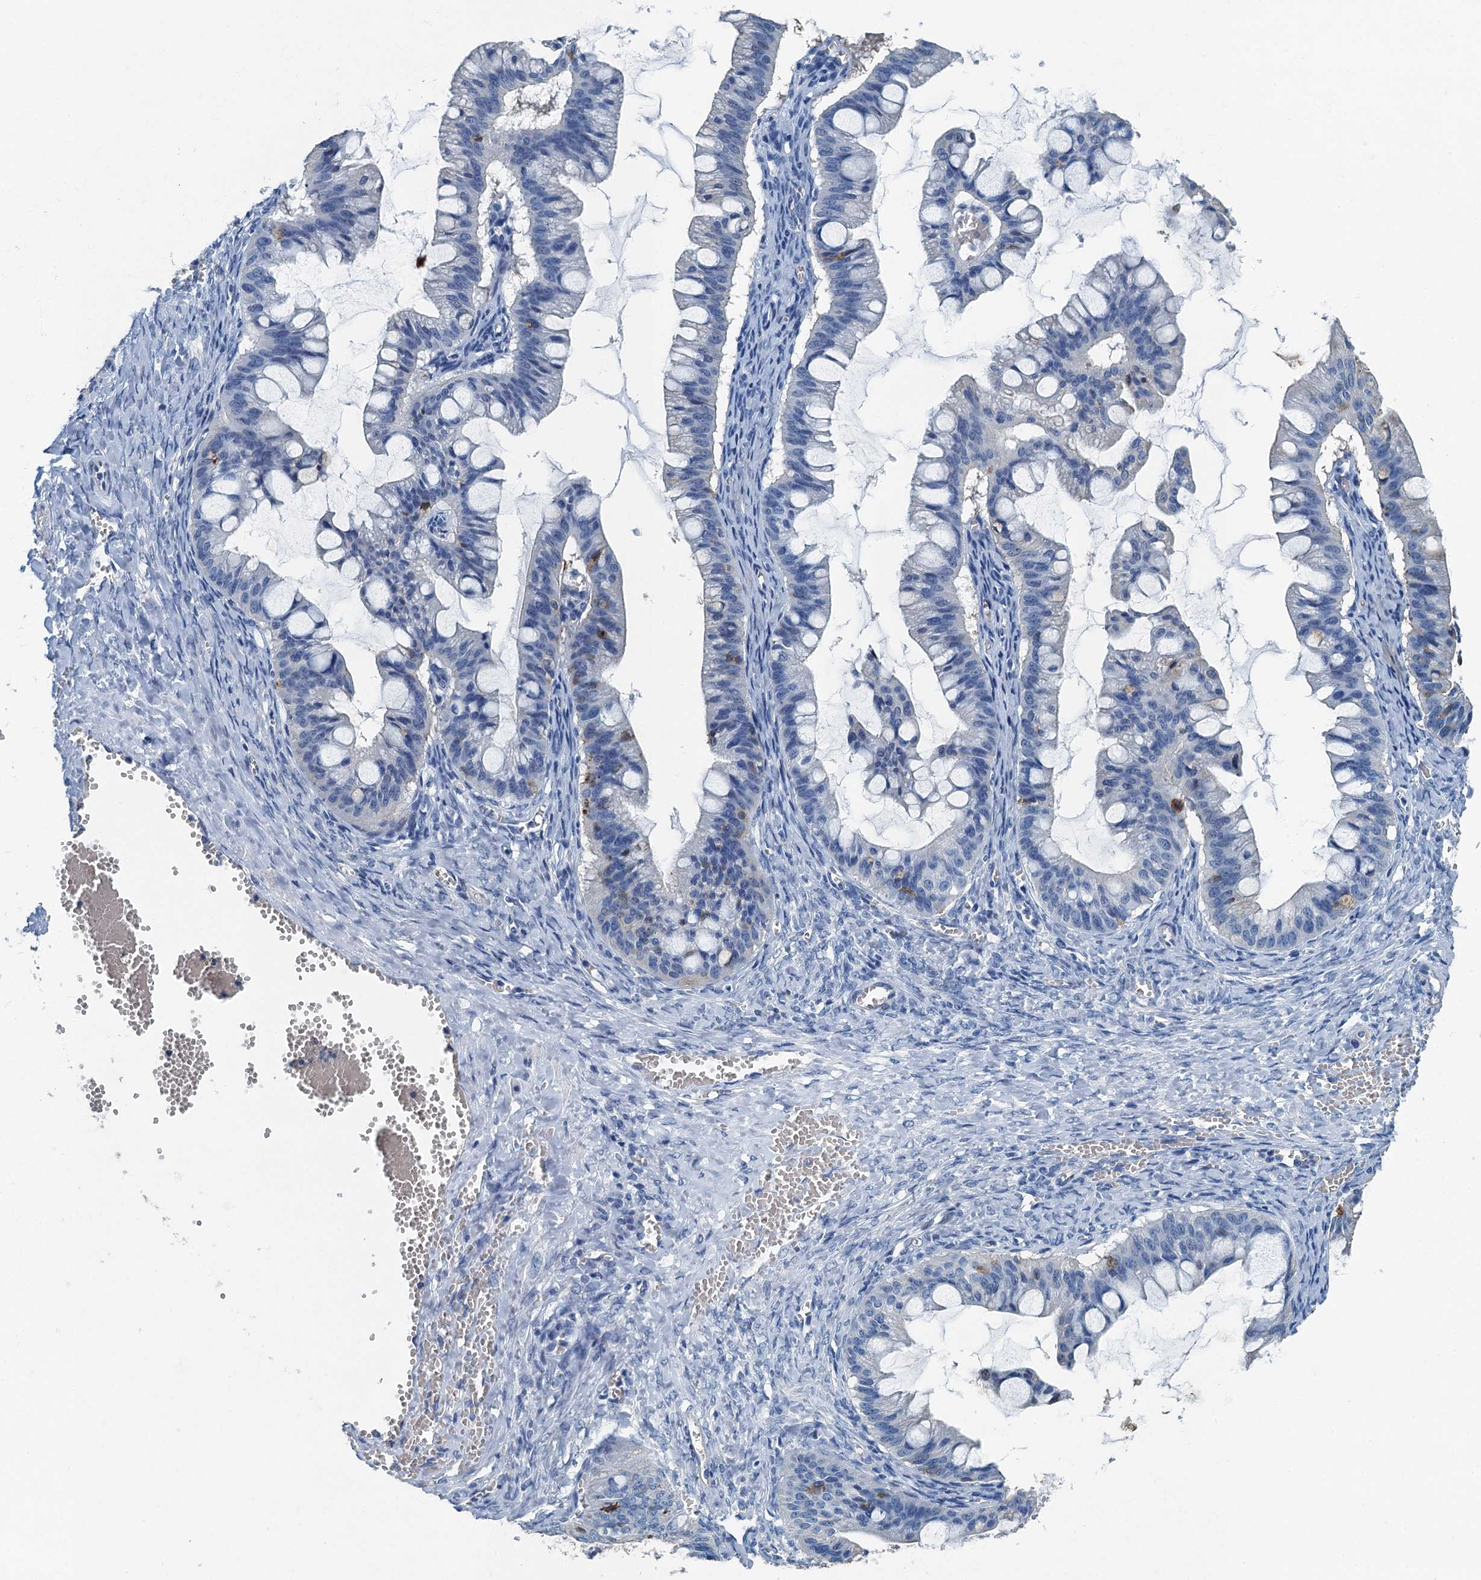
{"staining": {"intensity": "negative", "quantity": "none", "location": "none"}, "tissue": "ovarian cancer", "cell_type": "Tumor cells", "image_type": "cancer", "snomed": [{"axis": "morphology", "description": "Cystadenocarcinoma, mucinous, NOS"}, {"axis": "topography", "description": "Ovary"}], "caption": "IHC micrograph of ovarian cancer (mucinous cystadenocarcinoma) stained for a protein (brown), which shows no expression in tumor cells. (IHC, brightfield microscopy, high magnification).", "gene": "GADL1", "patient": {"sex": "female", "age": 73}}